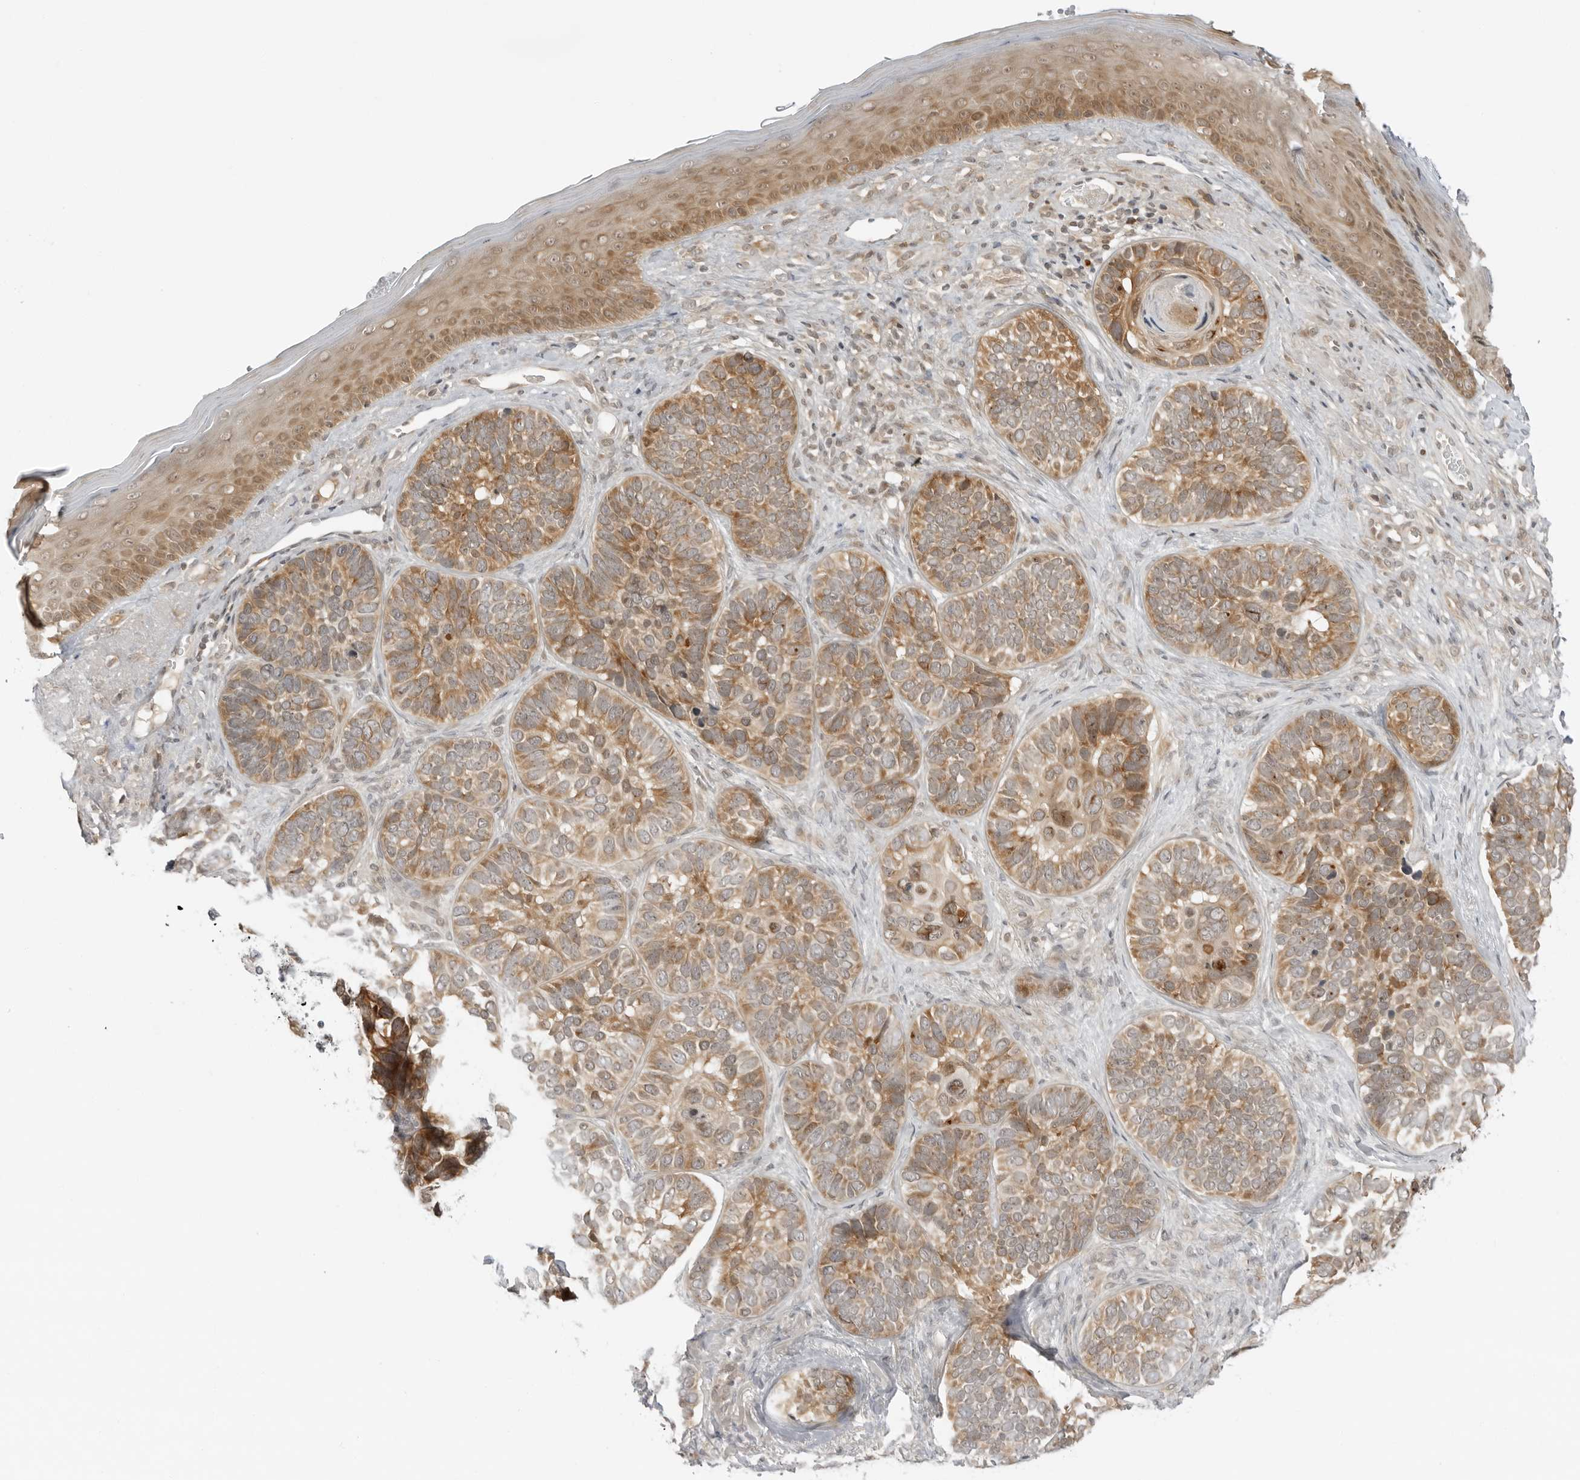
{"staining": {"intensity": "moderate", "quantity": ">75%", "location": "cytoplasmic/membranous"}, "tissue": "skin cancer", "cell_type": "Tumor cells", "image_type": "cancer", "snomed": [{"axis": "morphology", "description": "Basal cell carcinoma"}, {"axis": "topography", "description": "Skin"}], "caption": "Tumor cells reveal medium levels of moderate cytoplasmic/membranous staining in approximately >75% of cells in human skin cancer (basal cell carcinoma).", "gene": "PRRC2C", "patient": {"sex": "male", "age": 62}}